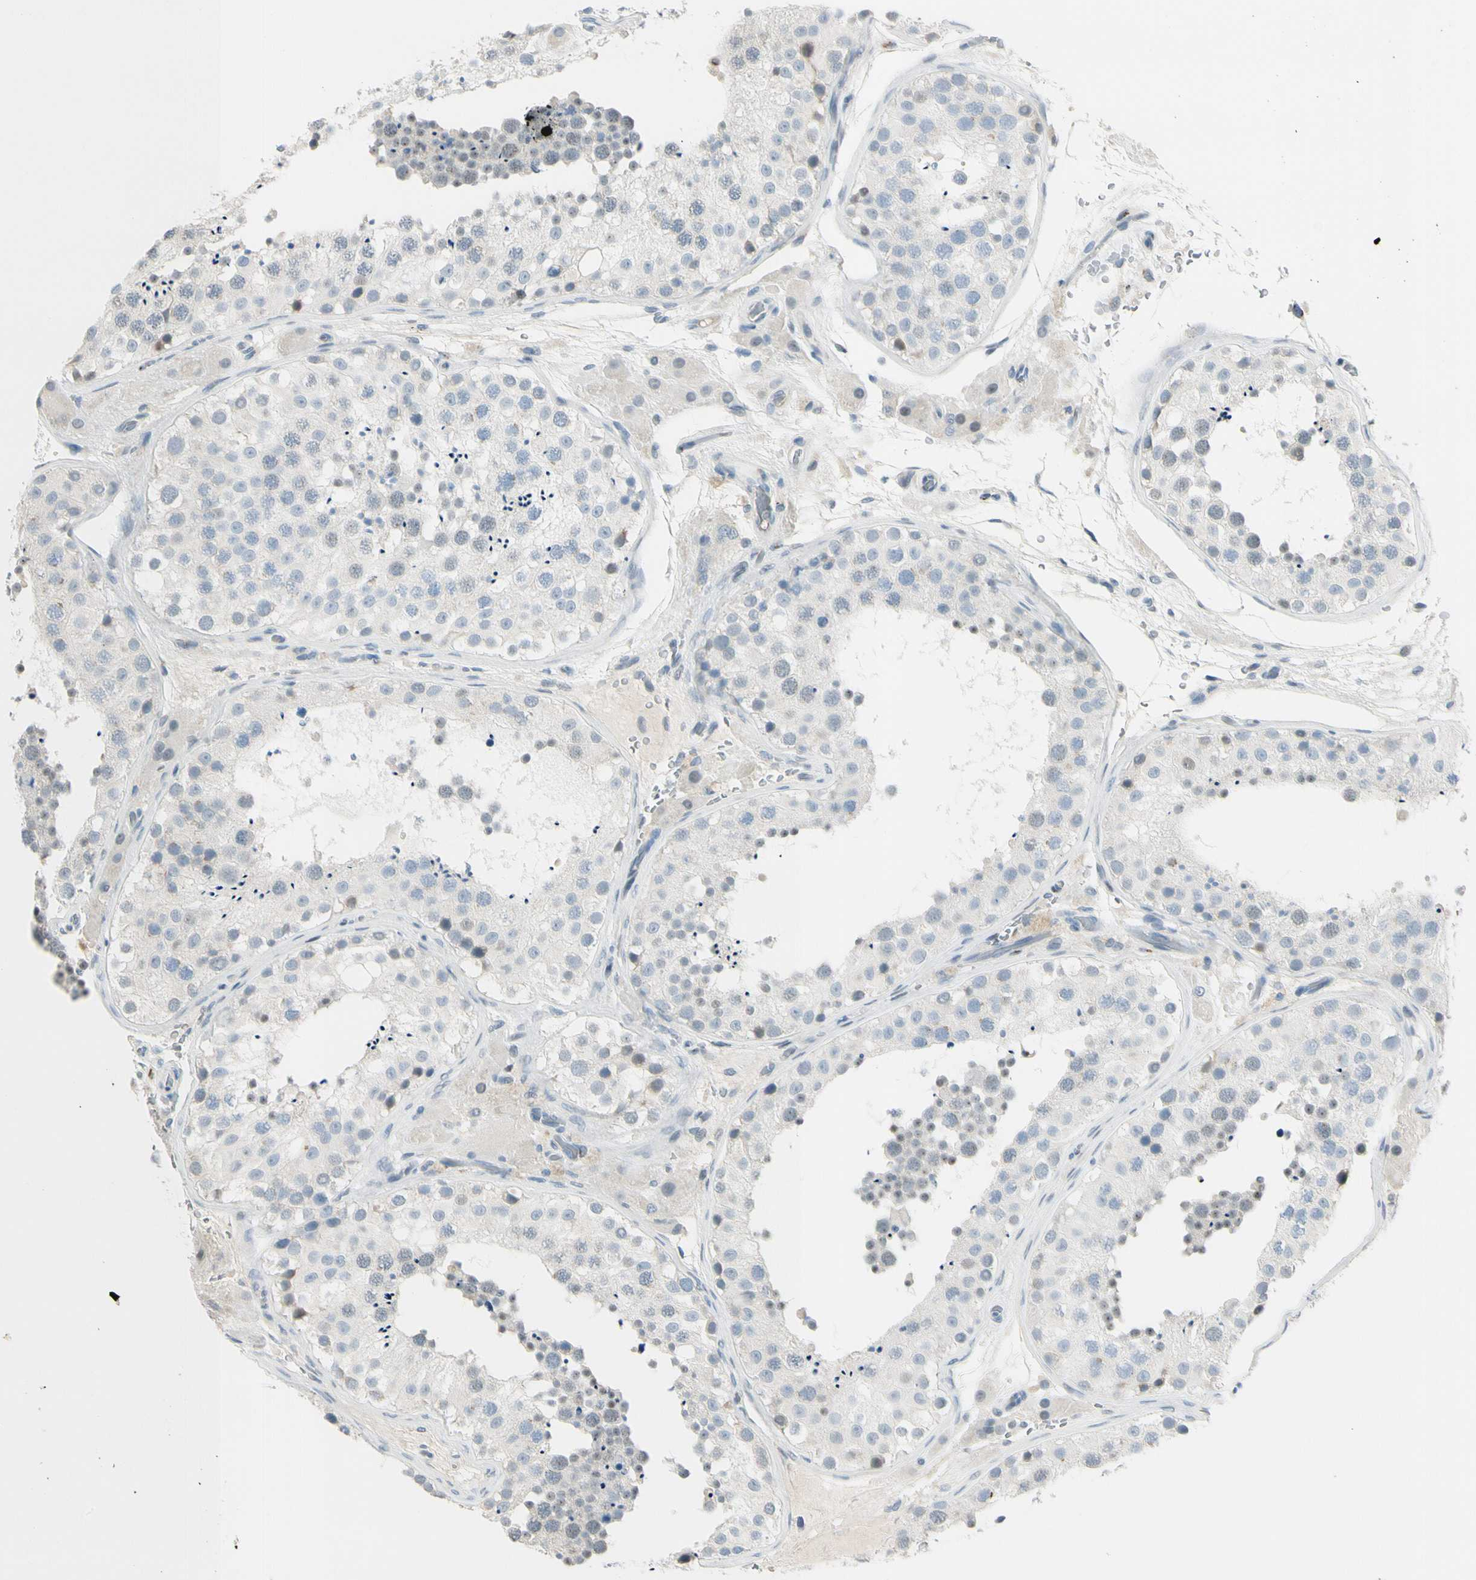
{"staining": {"intensity": "weak", "quantity": "<25%", "location": "nuclear"}, "tissue": "testis", "cell_type": "Cells in seminiferous ducts", "image_type": "normal", "snomed": [{"axis": "morphology", "description": "Normal tissue, NOS"}, {"axis": "topography", "description": "Testis"}], "caption": "The image exhibits no significant positivity in cells in seminiferous ducts of testis. (DAB IHC with hematoxylin counter stain).", "gene": "B4GALNT1", "patient": {"sex": "male", "age": 26}}